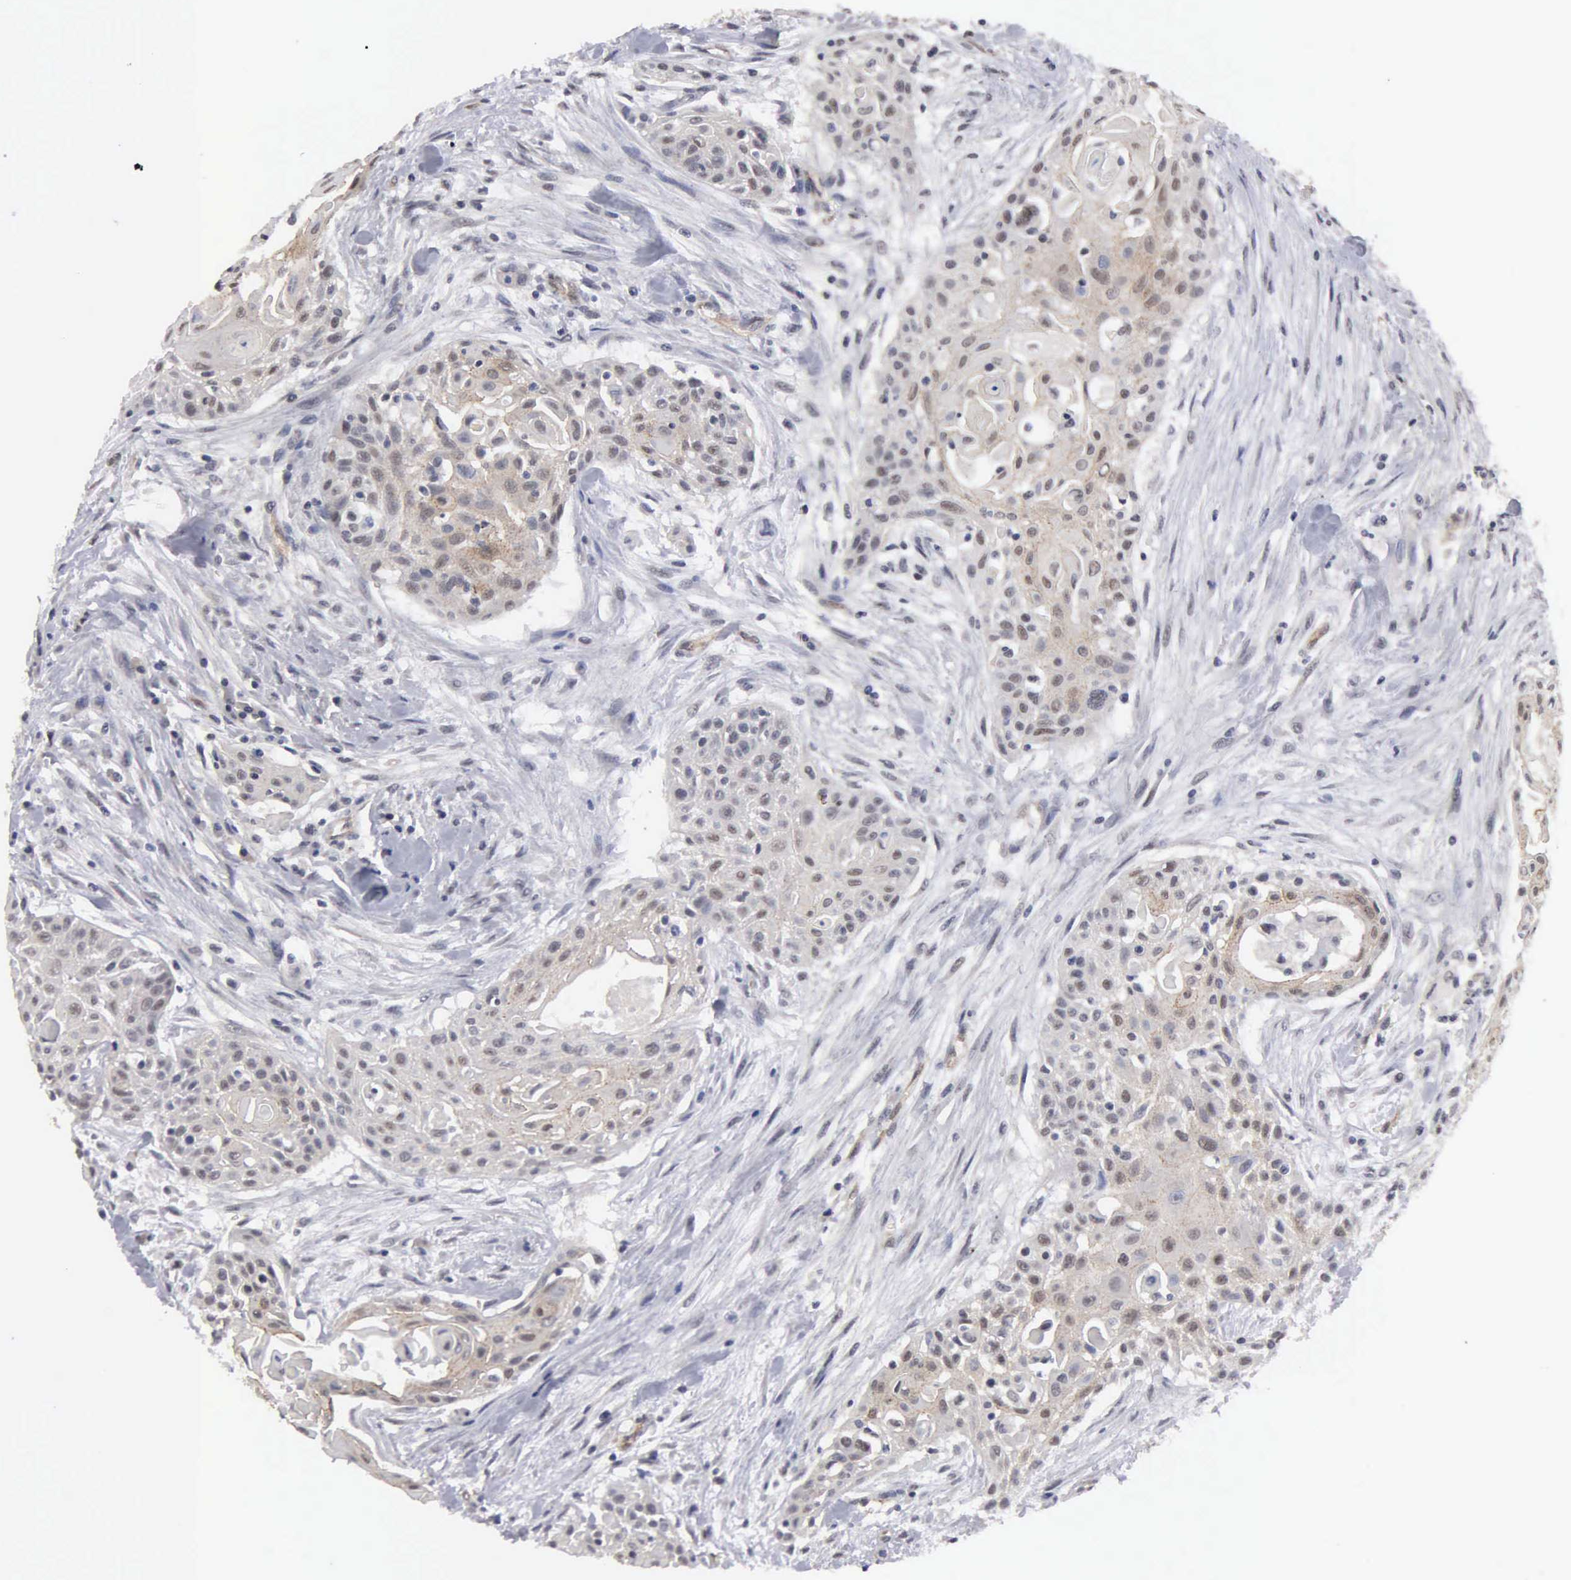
{"staining": {"intensity": "weak", "quantity": "25%-75%", "location": "nuclear"}, "tissue": "head and neck cancer", "cell_type": "Tumor cells", "image_type": "cancer", "snomed": [{"axis": "morphology", "description": "Squamous cell carcinoma, NOS"}, {"axis": "morphology", "description": "Squamous cell carcinoma, metastatic, NOS"}, {"axis": "topography", "description": "Lymph node"}, {"axis": "topography", "description": "Salivary gland"}, {"axis": "topography", "description": "Head-Neck"}], "caption": "High-magnification brightfield microscopy of head and neck cancer (squamous cell carcinoma) stained with DAB (brown) and counterstained with hematoxylin (blue). tumor cells exhibit weak nuclear expression is seen in about25%-75% of cells.", "gene": "ZBTB33", "patient": {"sex": "female", "age": 74}}